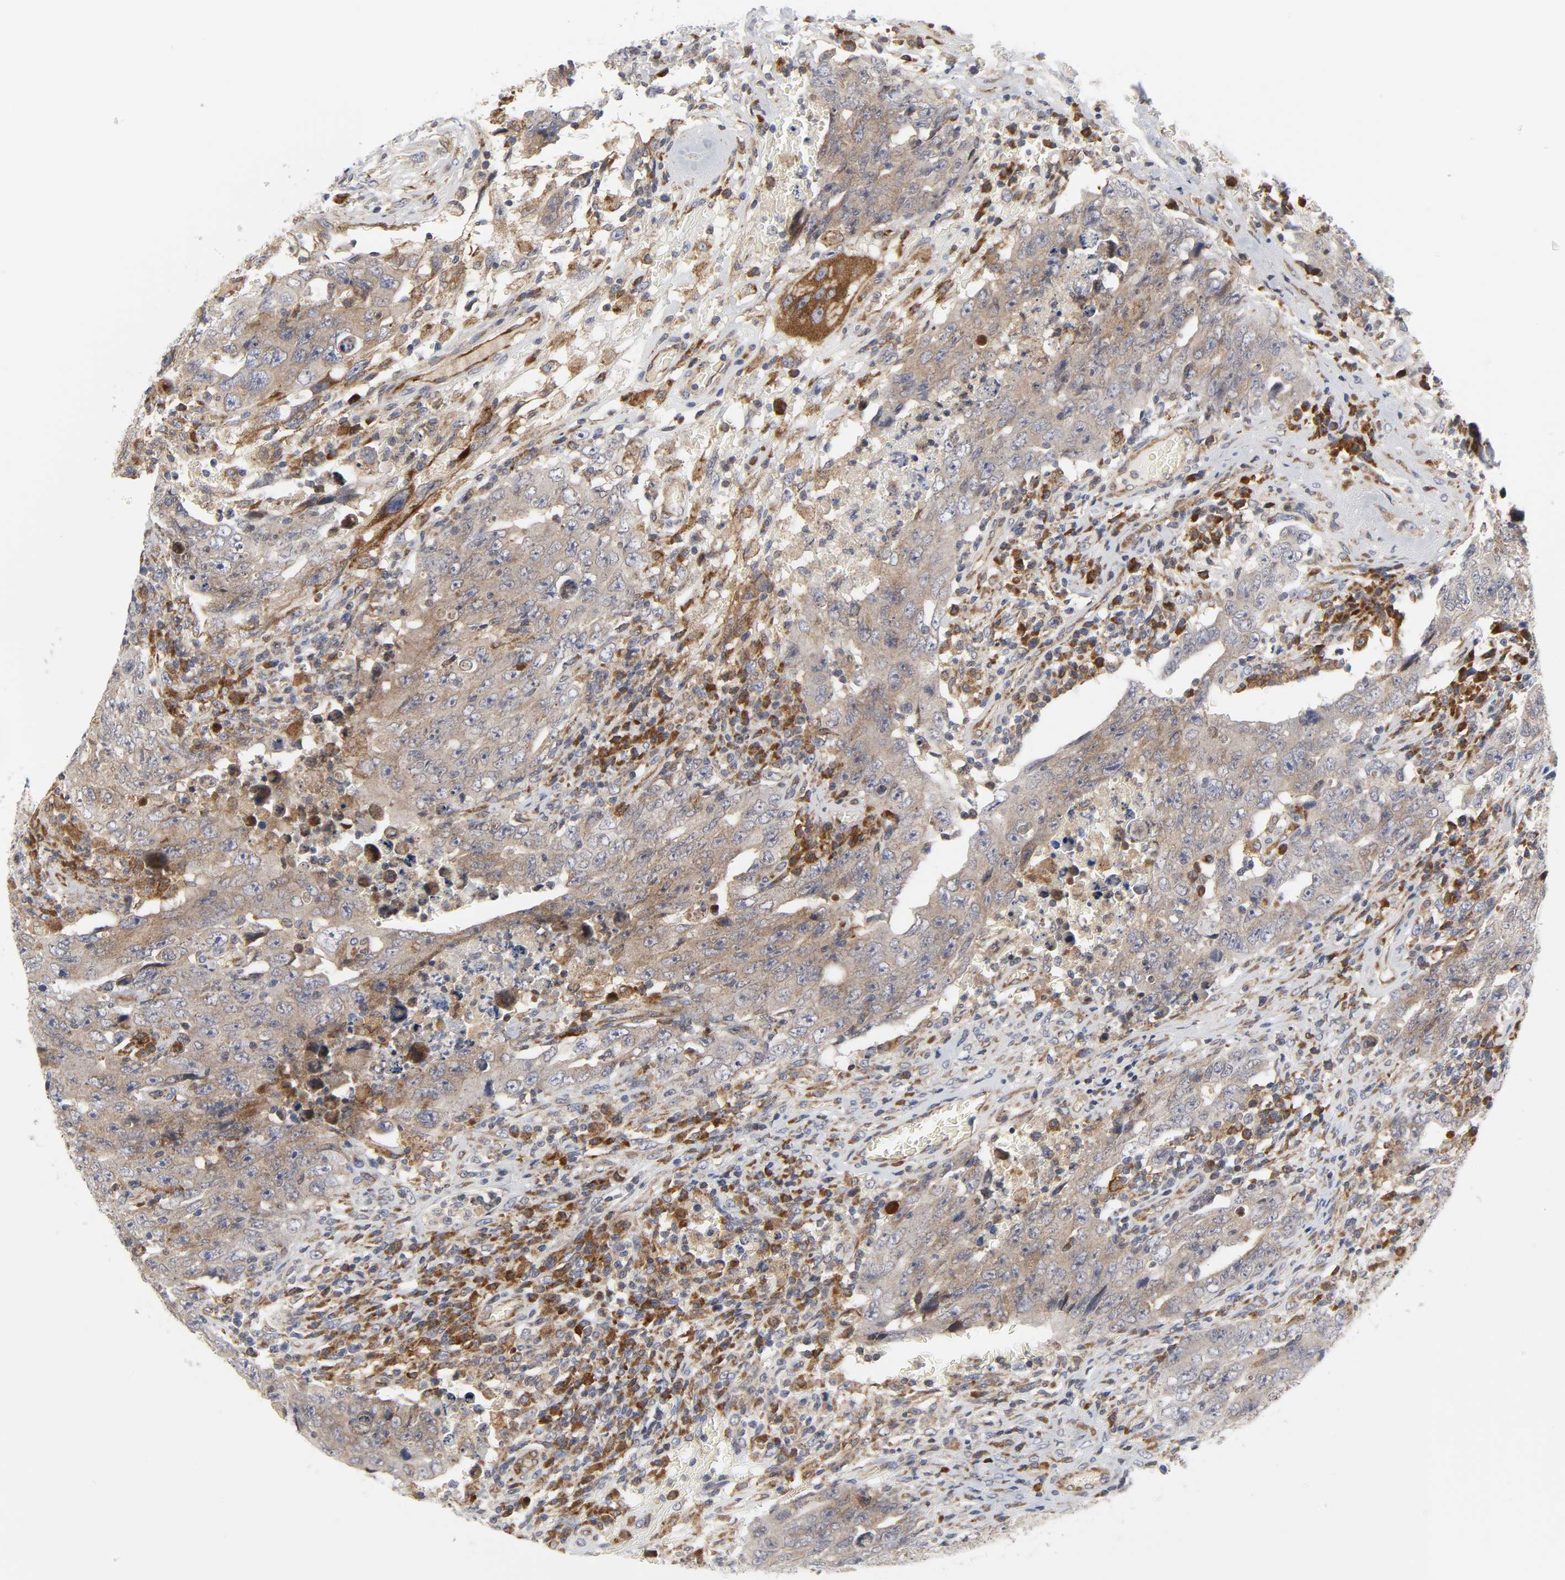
{"staining": {"intensity": "weak", "quantity": ">75%", "location": "cytoplasmic/membranous"}, "tissue": "testis cancer", "cell_type": "Tumor cells", "image_type": "cancer", "snomed": [{"axis": "morphology", "description": "Carcinoma, Embryonal, NOS"}, {"axis": "topography", "description": "Testis"}], "caption": "Immunohistochemical staining of testis cancer (embryonal carcinoma) shows low levels of weak cytoplasmic/membranous protein expression in approximately >75% of tumor cells. (DAB (3,3'-diaminobenzidine) IHC, brown staining for protein, blue staining for nuclei).", "gene": "BAX", "patient": {"sex": "male", "age": 26}}